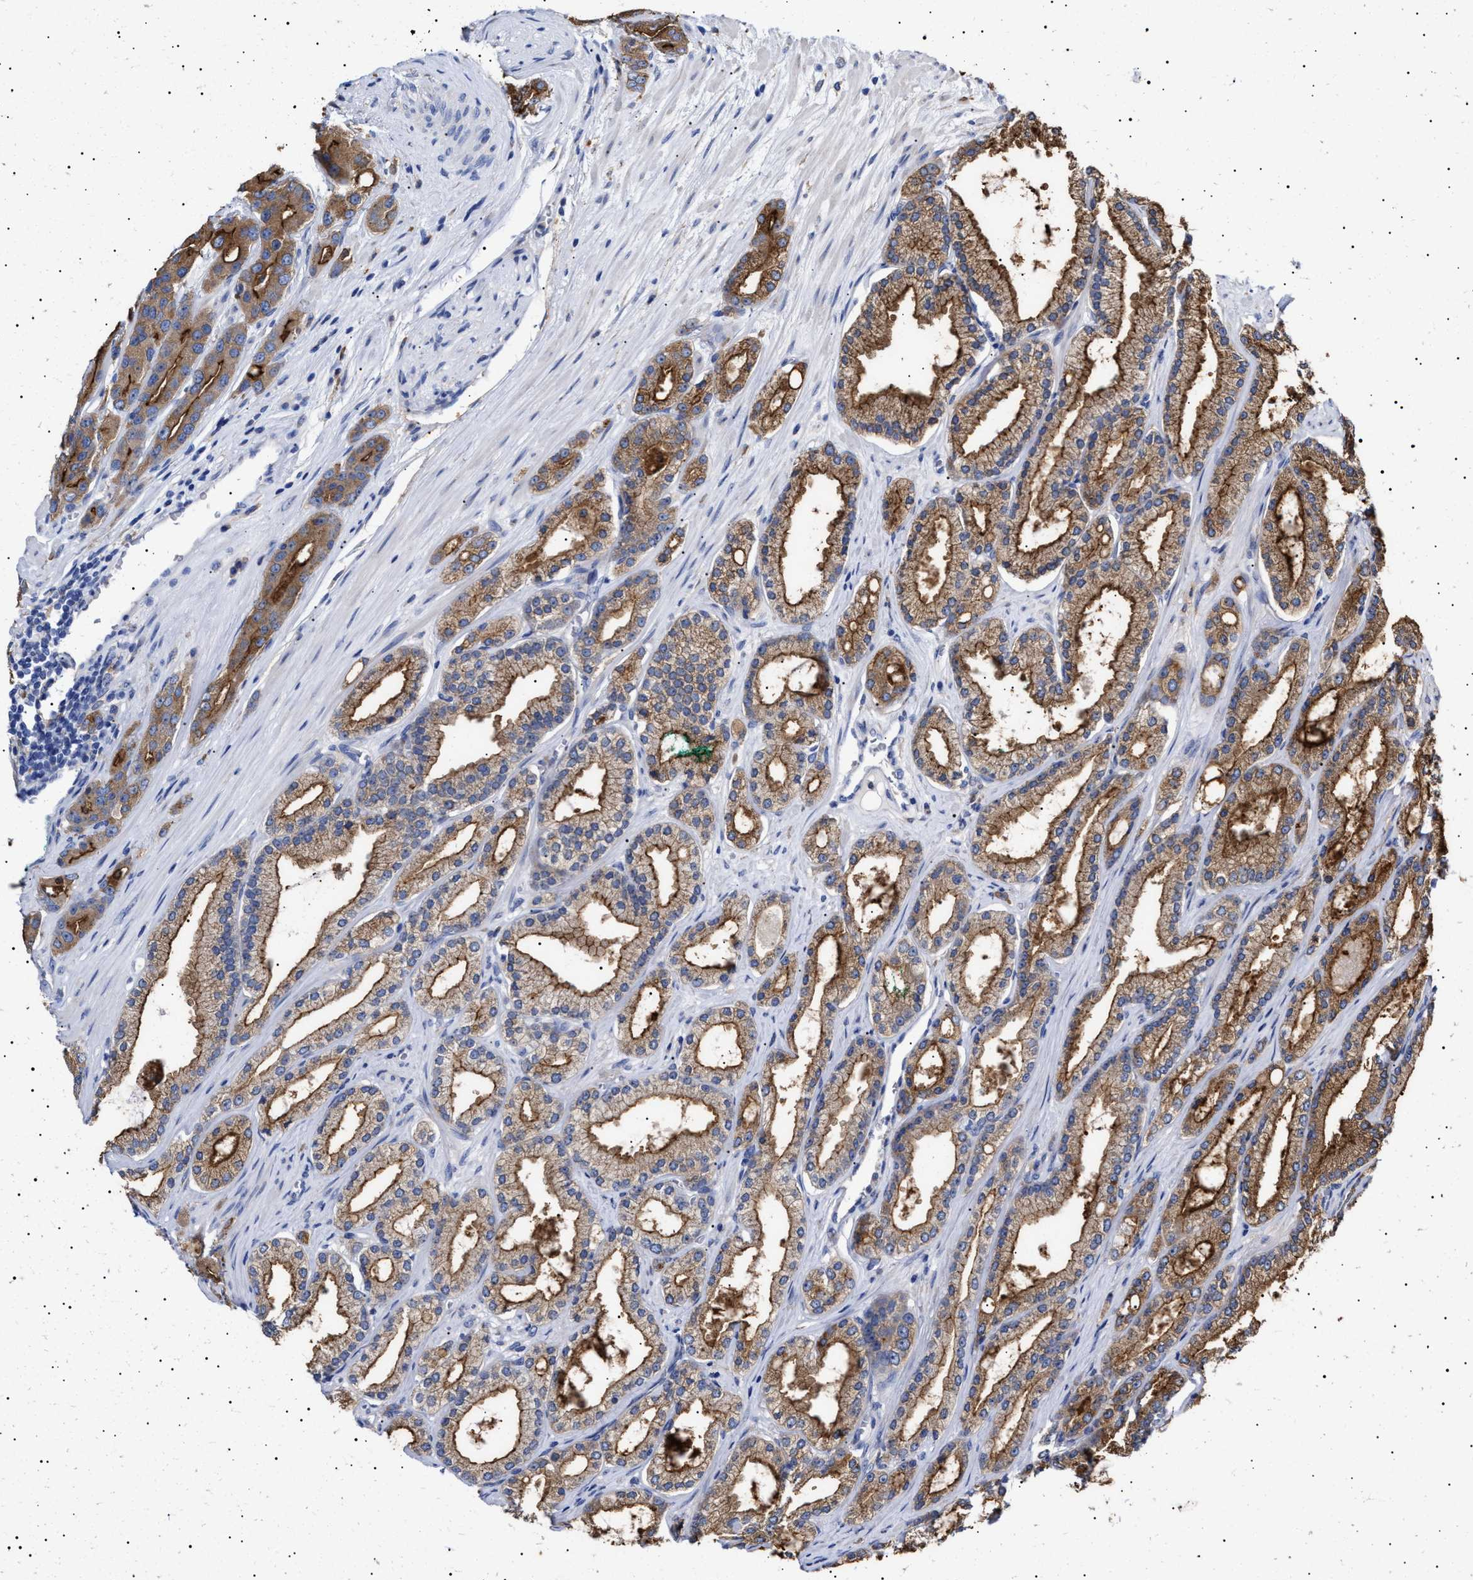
{"staining": {"intensity": "moderate", "quantity": ">75%", "location": "cytoplasmic/membranous"}, "tissue": "prostate cancer", "cell_type": "Tumor cells", "image_type": "cancer", "snomed": [{"axis": "morphology", "description": "Adenocarcinoma, High grade"}, {"axis": "topography", "description": "Prostate"}], "caption": "Immunohistochemical staining of prostate cancer (high-grade adenocarcinoma) shows medium levels of moderate cytoplasmic/membranous staining in approximately >75% of tumor cells.", "gene": "ERCC6L2", "patient": {"sex": "male", "age": 71}}